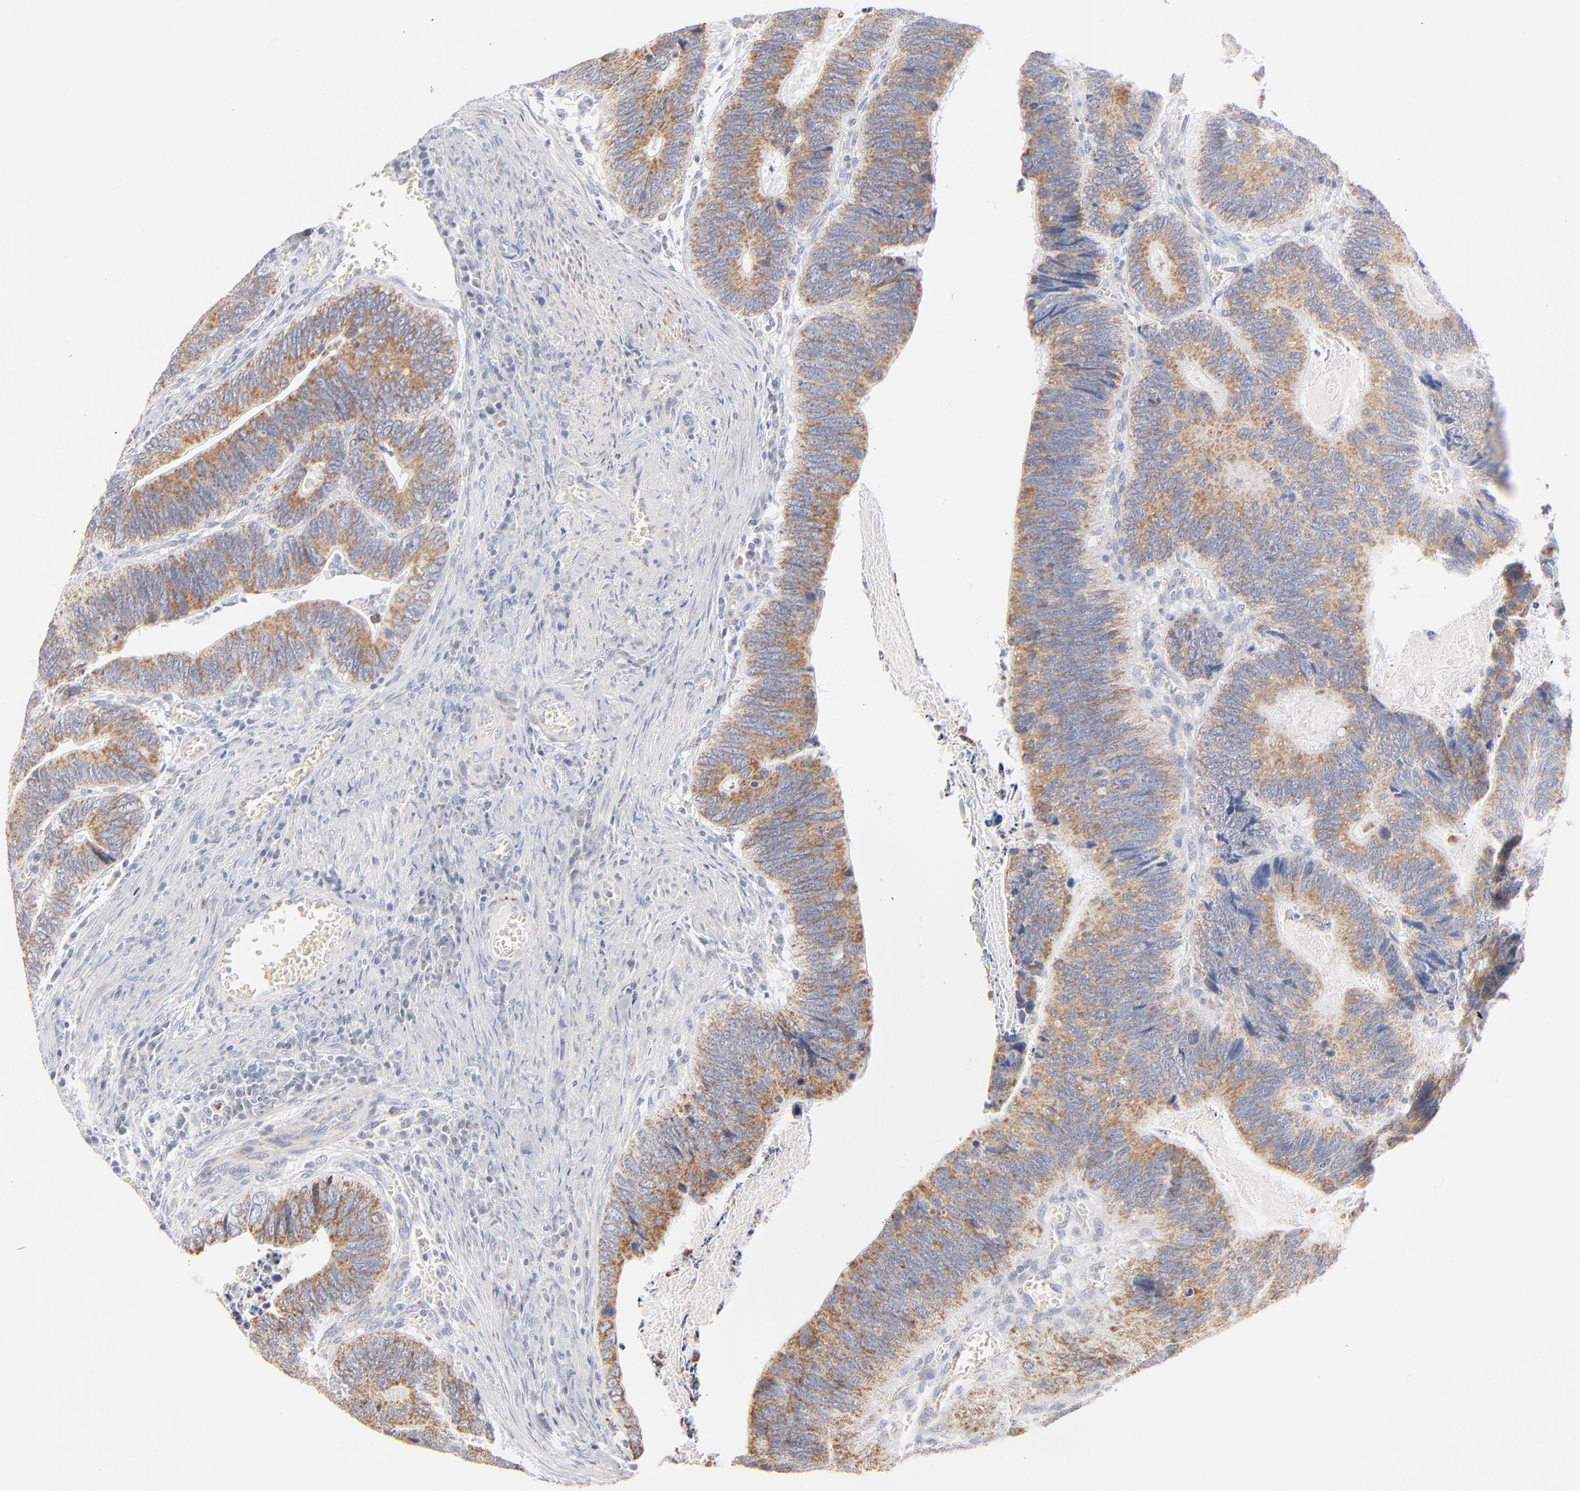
{"staining": {"intensity": "moderate", "quantity": ">75%", "location": "cytoplasmic/membranous"}, "tissue": "colorectal cancer", "cell_type": "Tumor cells", "image_type": "cancer", "snomed": [{"axis": "morphology", "description": "Adenocarcinoma, NOS"}, {"axis": "topography", "description": "Colon"}], "caption": "Immunohistochemical staining of human colorectal cancer displays medium levels of moderate cytoplasmic/membranous protein expression in about >75% of tumor cells.", "gene": "MRPL58", "patient": {"sex": "male", "age": 72}}